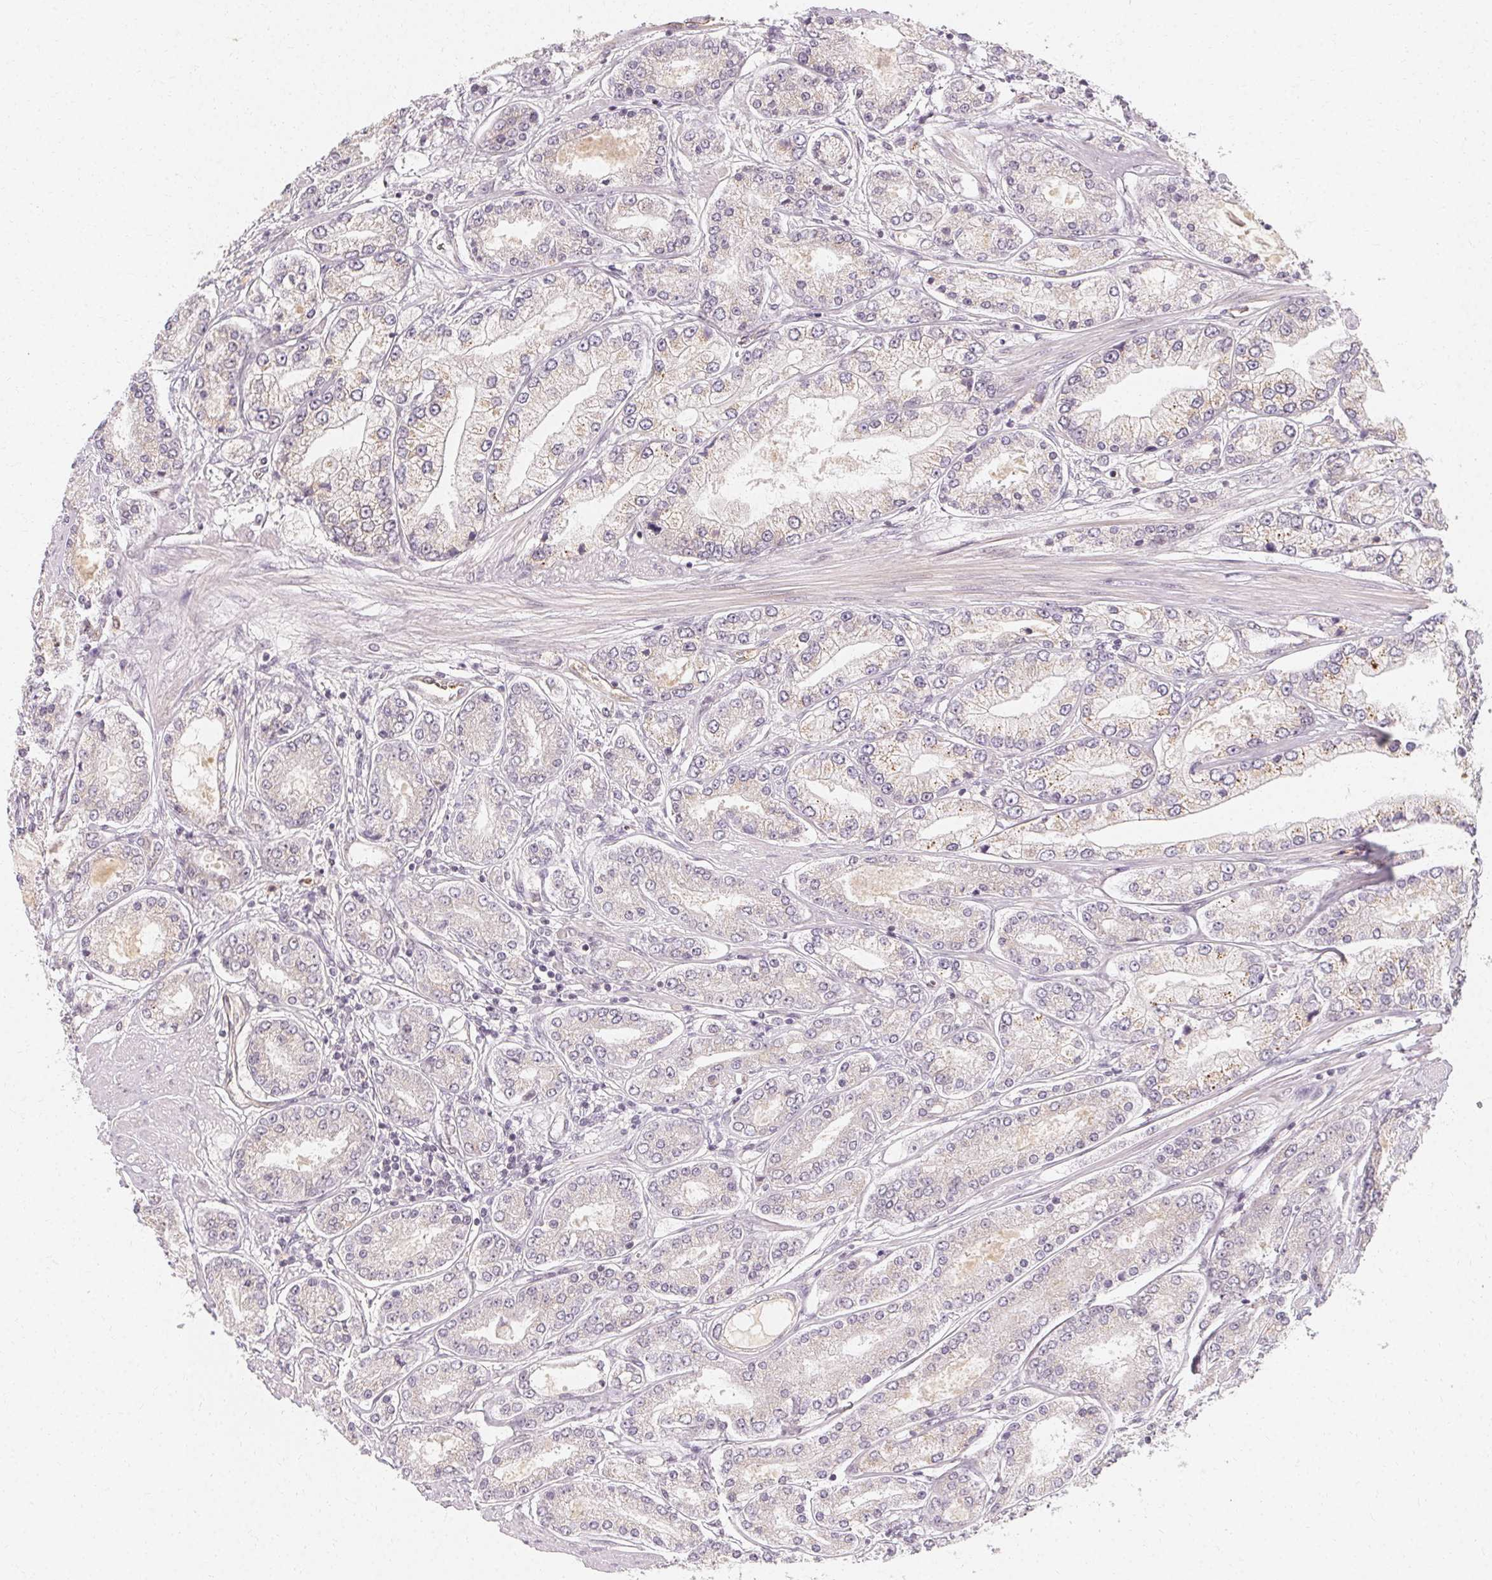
{"staining": {"intensity": "weak", "quantity": "25%-75%", "location": "cytoplasmic/membranous"}, "tissue": "prostate cancer", "cell_type": "Tumor cells", "image_type": "cancer", "snomed": [{"axis": "morphology", "description": "Adenocarcinoma, High grade"}, {"axis": "topography", "description": "Prostate"}], "caption": "This is an image of immunohistochemistry (IHC) staining of high-grade adenocarcinoma (prostate), which shows weak expression in the cytoplasmic/membranous of tumor cells.", "gene": "CLCNKB", "patient": {"sex": "male", "age": 66}}